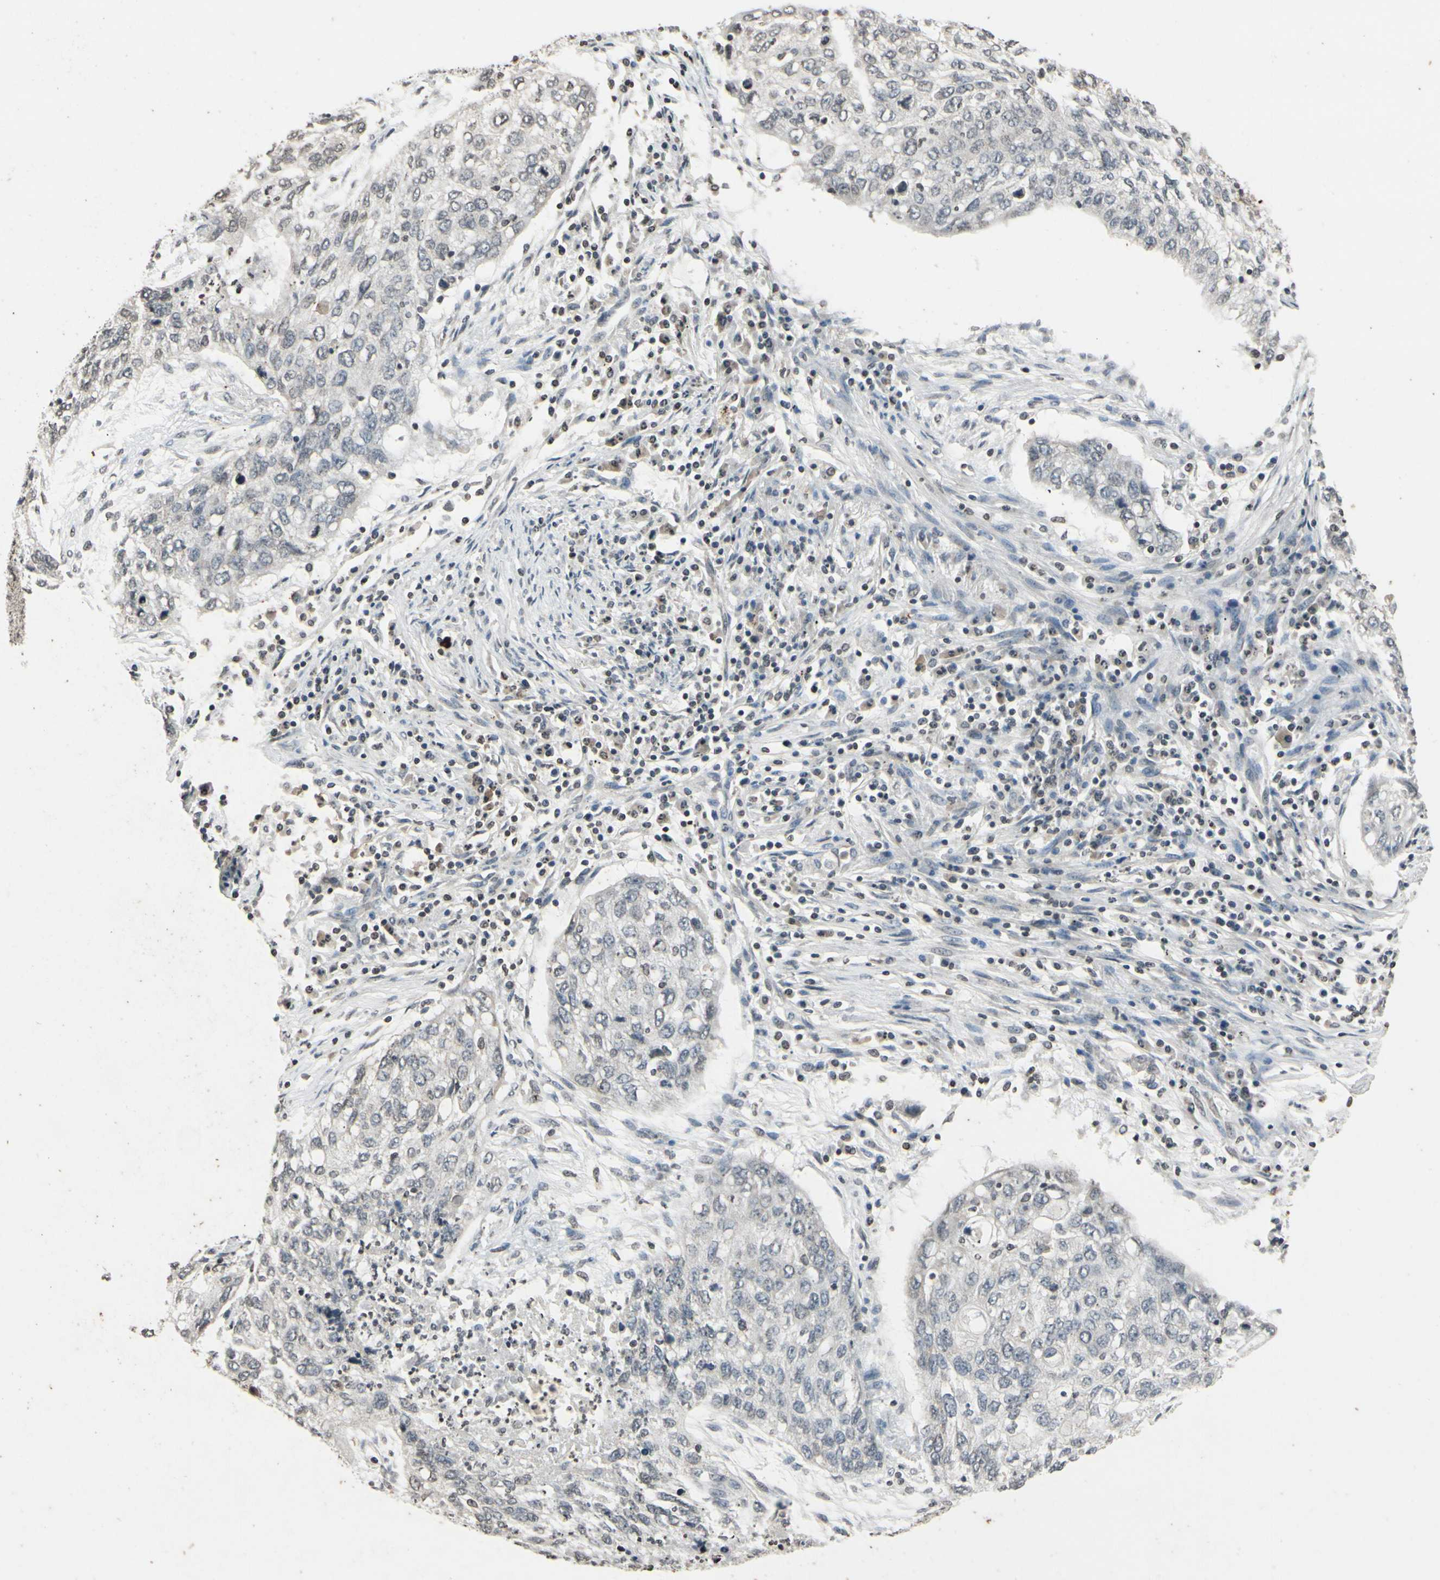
{"staining": {"intensity": "weak", "quantity": ">75%", "location": "cytoplasmic/membranous"}, "tissue": "lung cancer", "cell_type": "Tumor cells", "image_type": "cancer", "snomed": [{"axis": "morphology", "description": "Squamous cell carcinoma, NOS"}, {"axis": "topography", "description": "Lung"}], "caption": "This is an image of IHC staining of lung cancer, which shows weak staining in the cytoplasmic/membranous of tumor cells.", "gene": "CLDN11", "patient": {"sex": "female", "age": 63}}